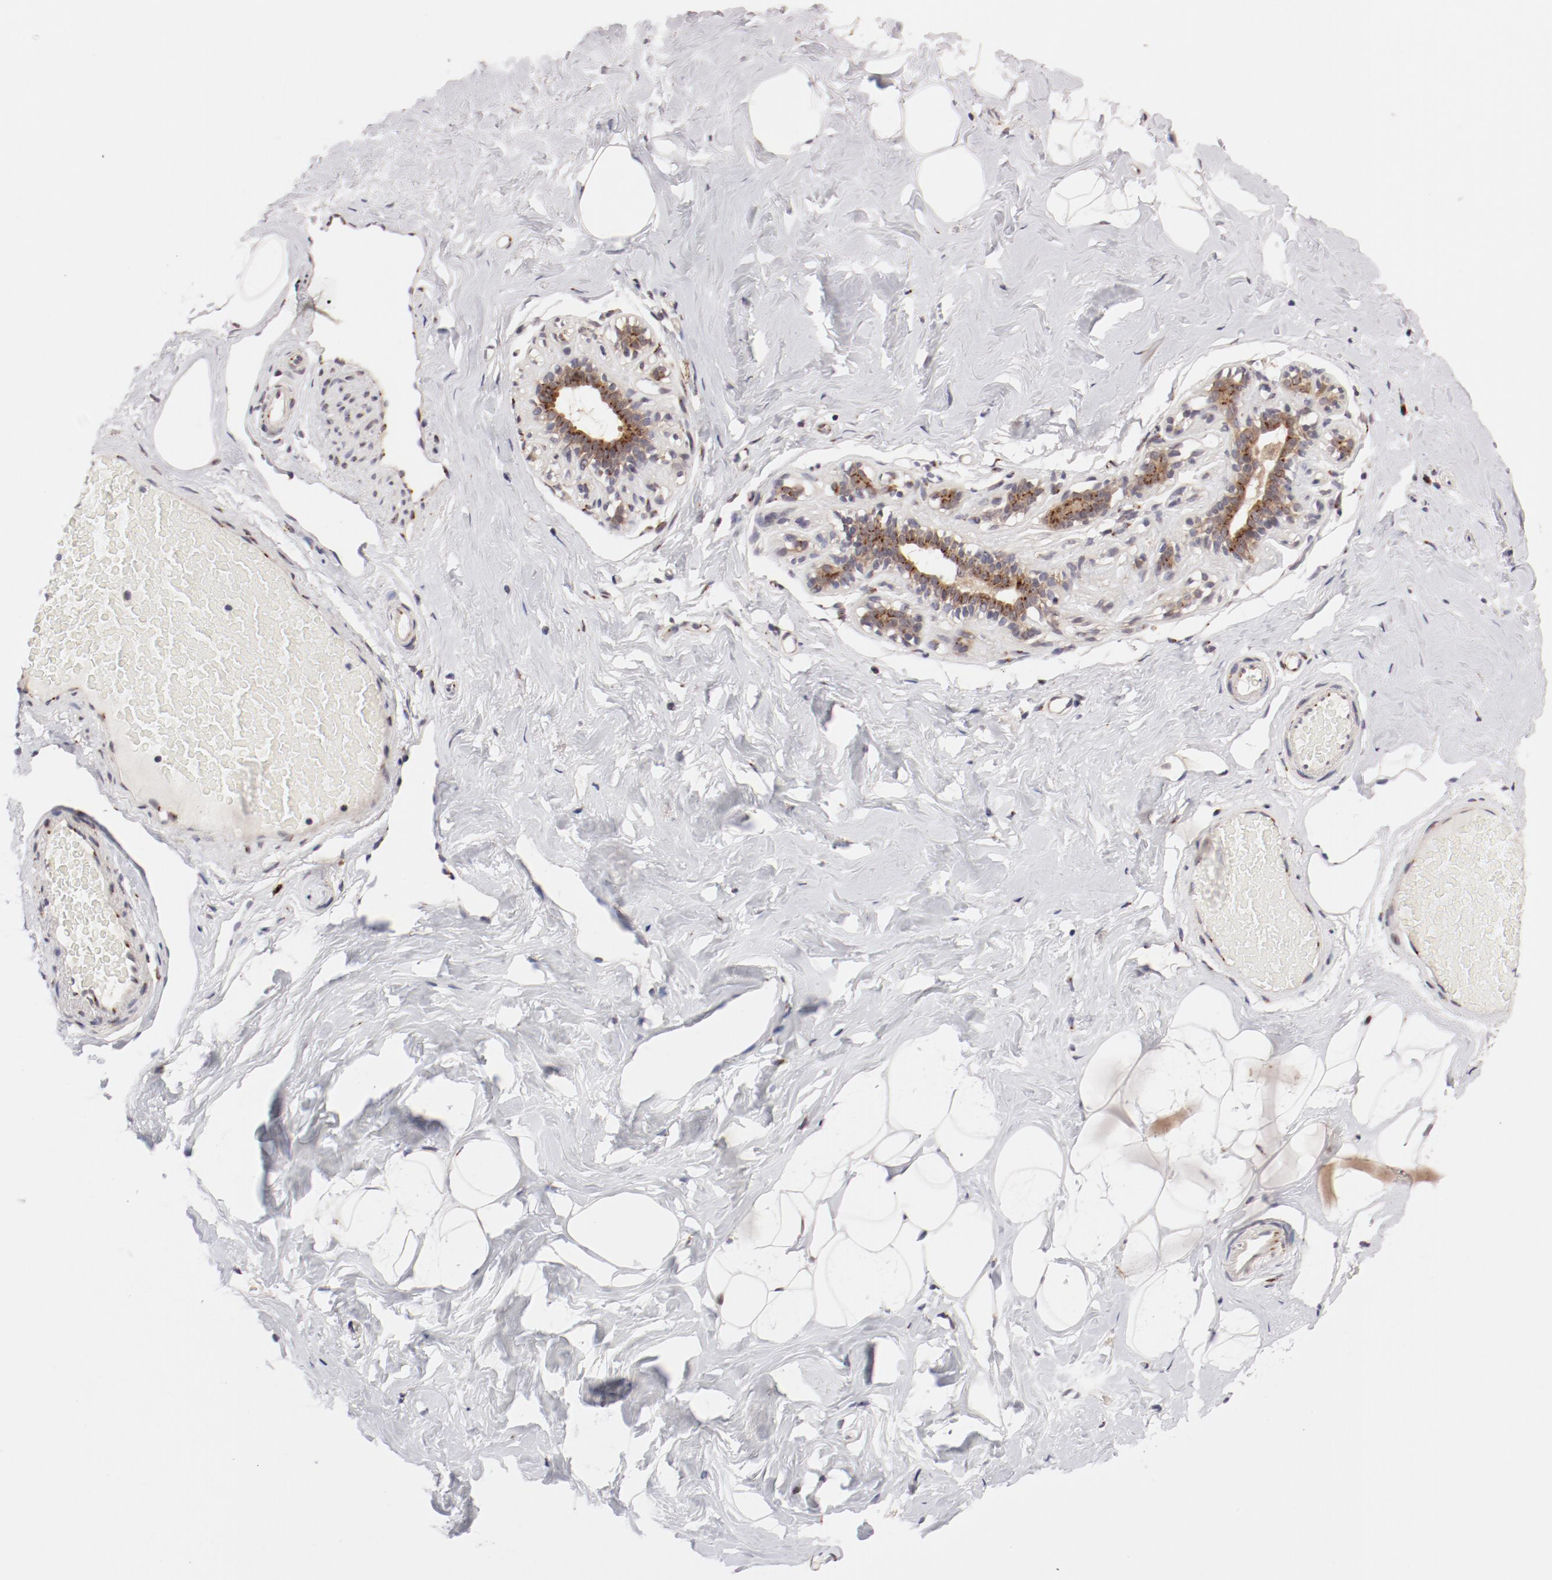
{"staining": {"intensity": "weak", "quantity": ">75%", "location": "cytoplasmic/membranous"}, "tissue": "breast", "cell_type": "Adipocytes", "image_type": "normal", "snomed": [{"axis": "morphology", "description": "Normal tissue, NOS"}, {"axis": "topography", "description": "Breast"}, {"axis": "topography", "description": "Soft tissue"}], "caption": "Breast stained for a protein (brown) displays weak cytoplasmic/membranous positive positivity in approximately >75% of adipocytes.", "gene": "RPL12", "patient": {"sex": "female", "age": 75}}